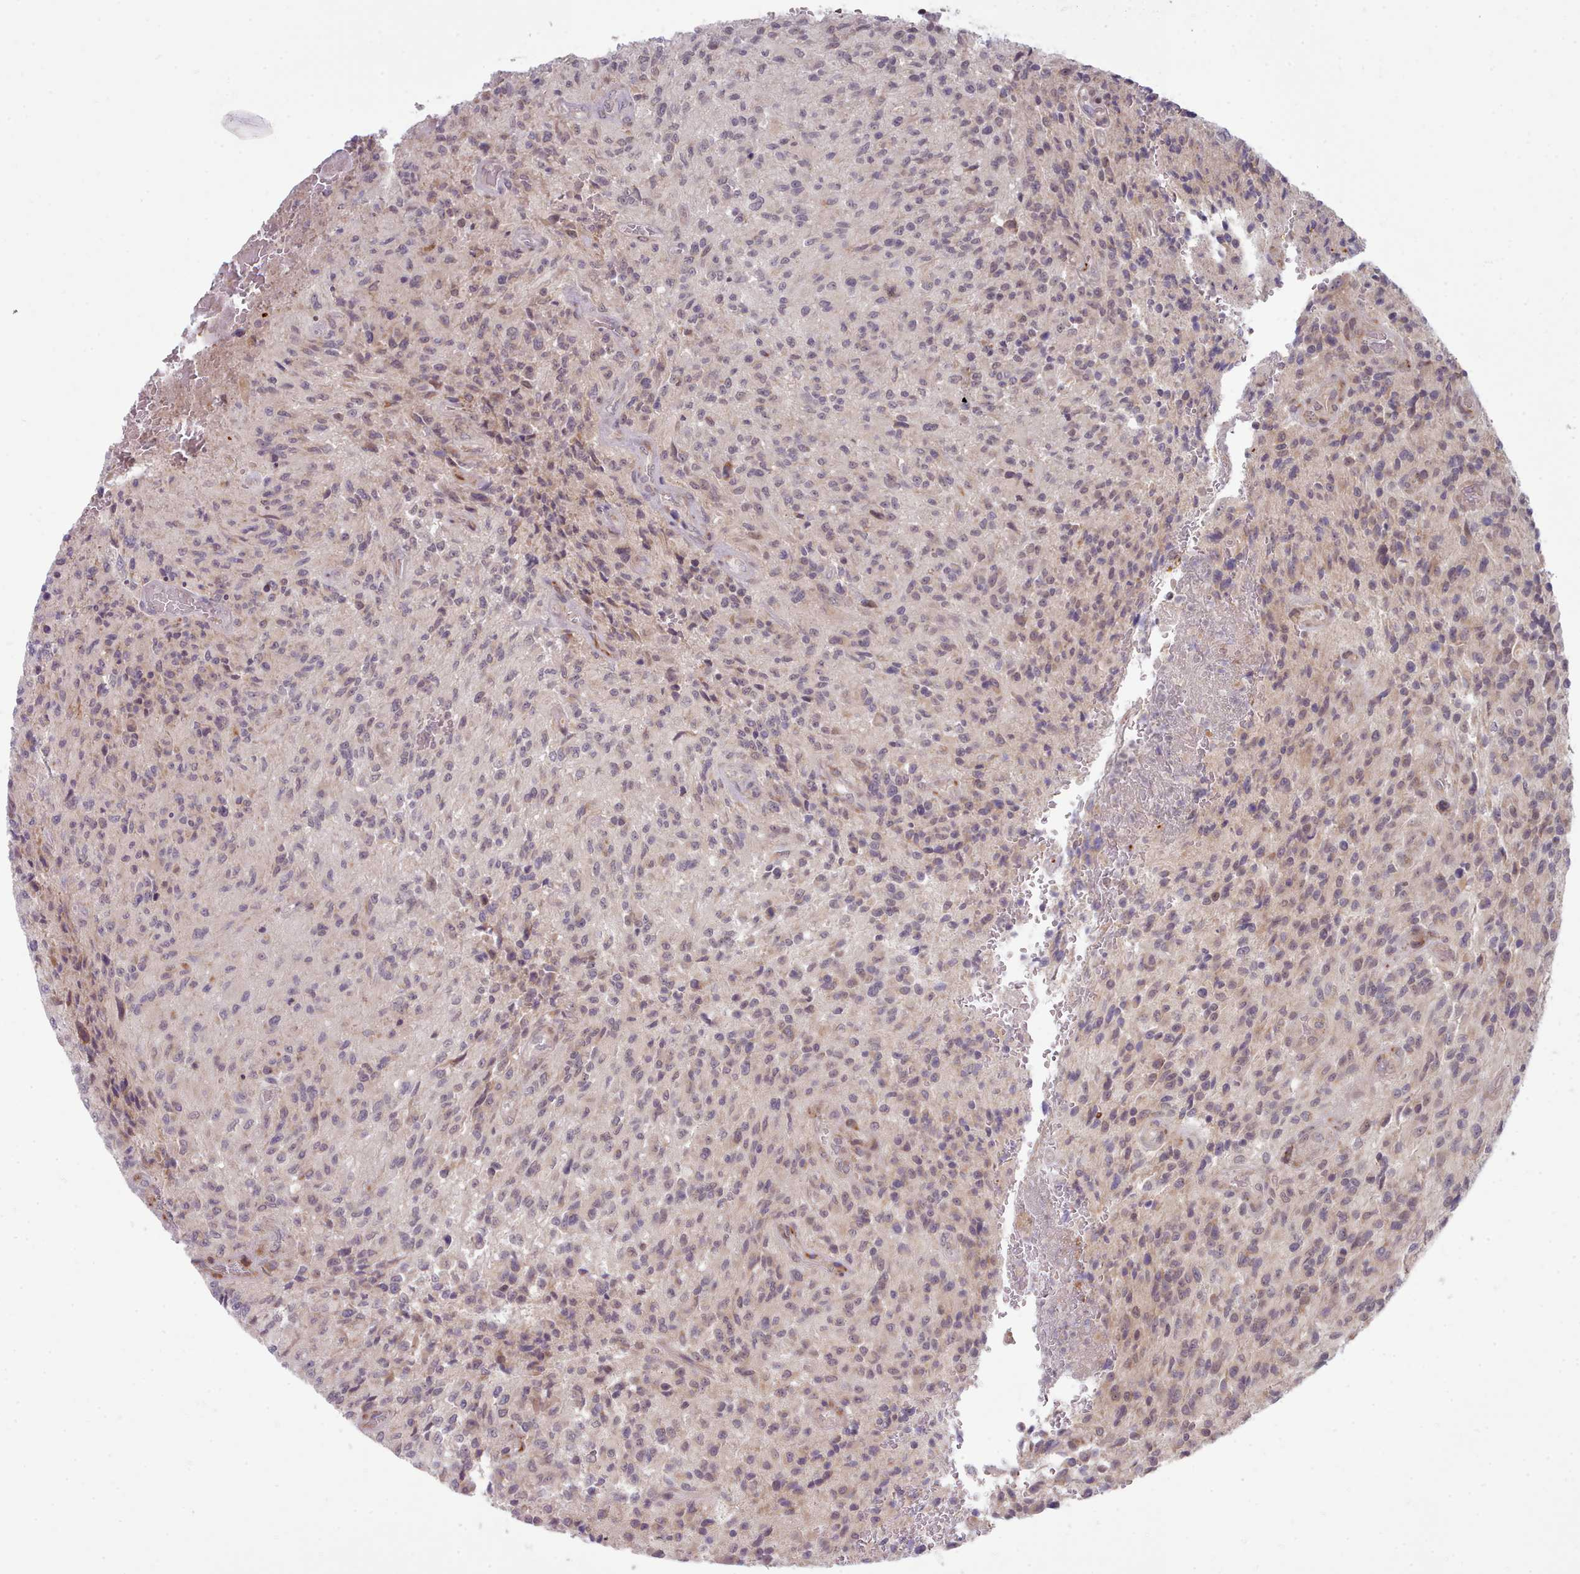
{"staining": {"intensity": "weak", "quantity": "25%-75%", "location": "cytoplasmic/membranous"}, "tissue": "glioma", "cell_type": "Tumor cells", "image_type": "cancer", "snomed": [{"axis": "morphology", "description": "Normal tissue, NOS"}, {"axis": "morphology", "description": "Glioma, malignant, High grade"}, {"axis": "topography", "description": "Cerebral cortex"}], "caption": "IHC of high-grade glioma (malignant) demonstrates low levels of weak cytoplasmic/membranous staining in about 25%-75% of tumor cells. Immunohistochemistry (ihc) stains the protein in brown and the nuclei are stained blue.", "gene": "TRIM26", "patient": {"sex": "male", "age": 56}}